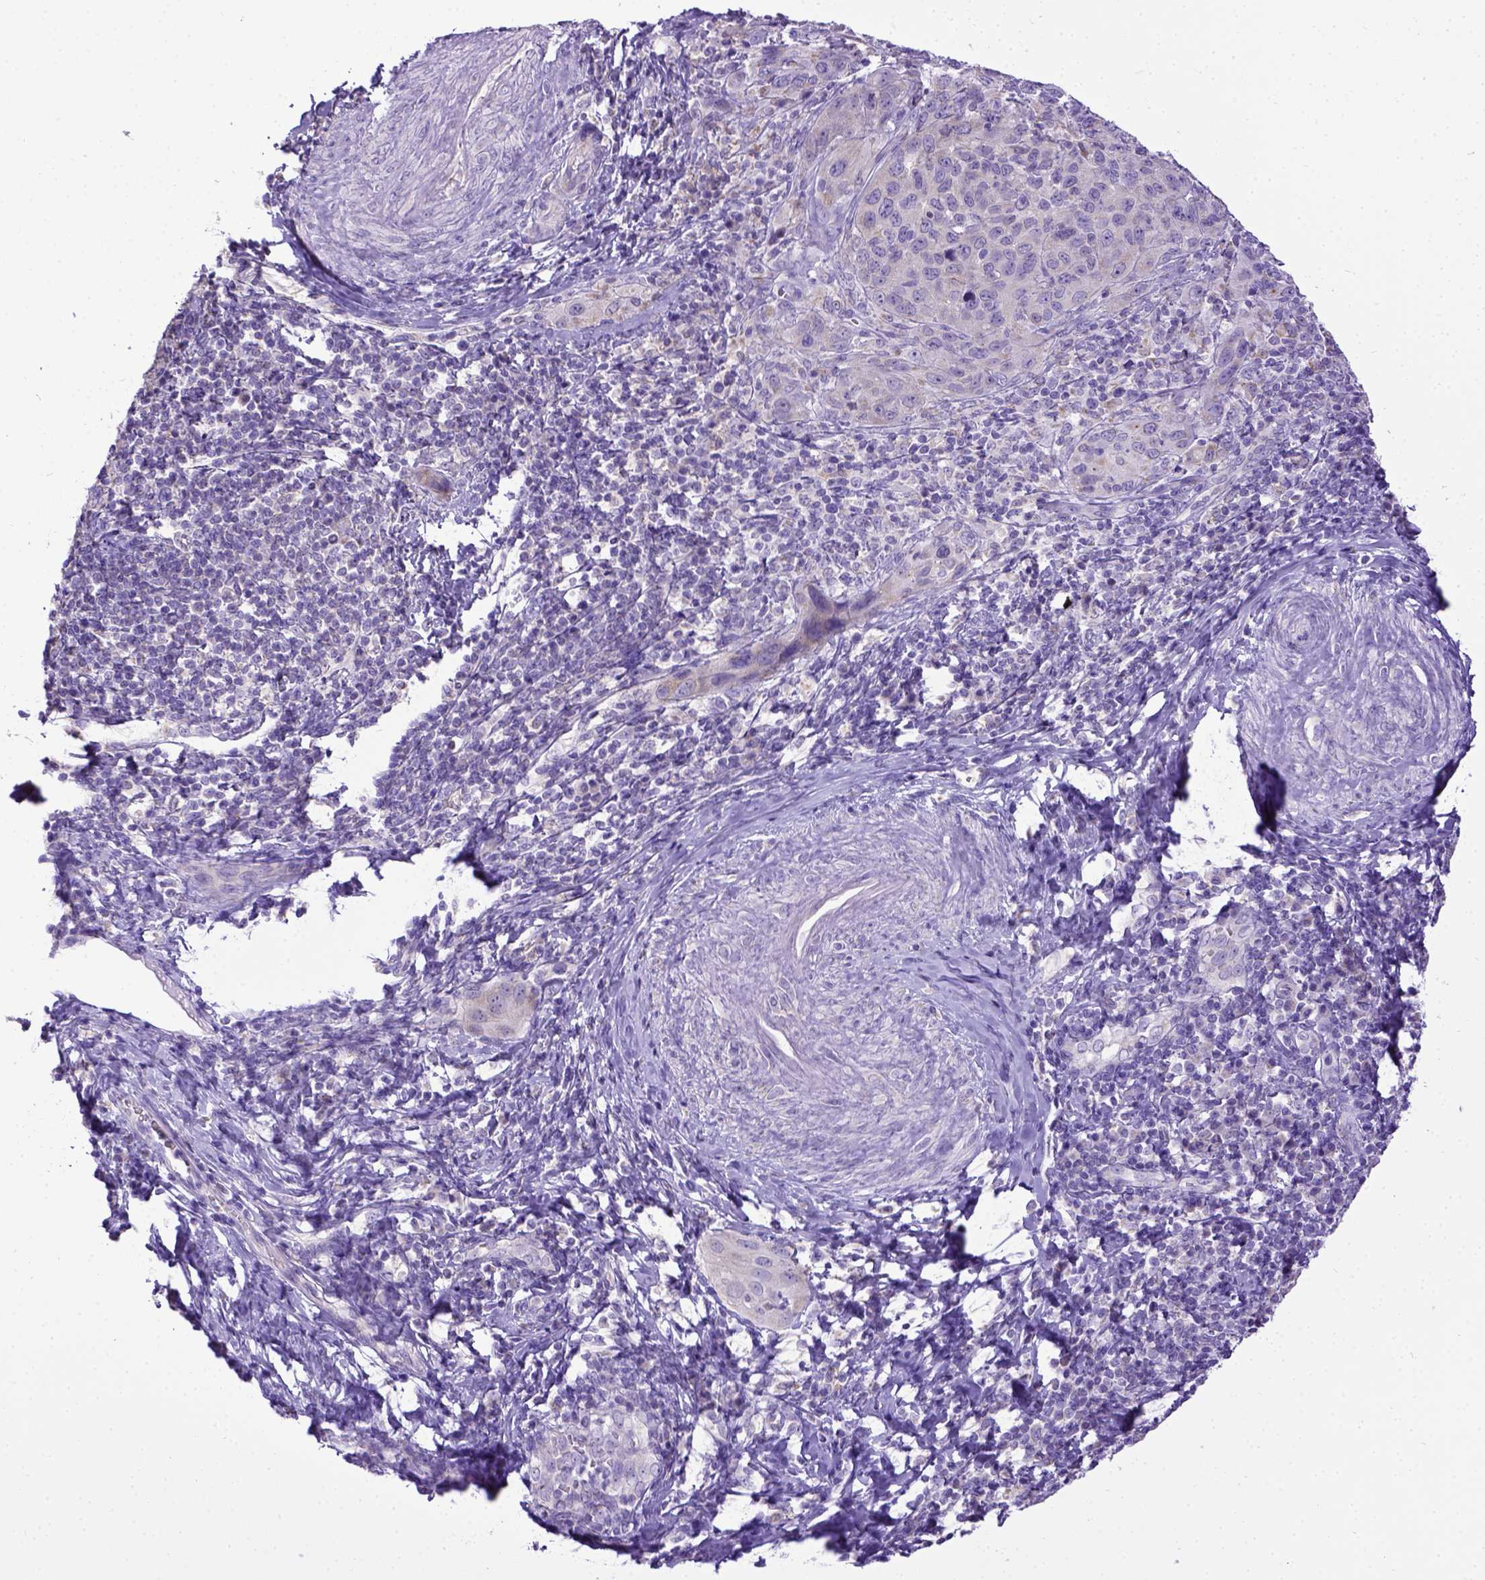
{"staining": {"intensity": "negative", "quantity": "none", "location": "none"}, "tissue": "cervical cancer", "cell_type": "Tumor cells", "image_type": "cancer", "snomed": [{"axis": "morphology", "description": "Normal tissue, NOS"}, {"axis": "morphology", "description": "Squamous cell carcinoma, NOS"}, {"axis": "topography", "description": "Cervix"}], "caption": "IHC histopathology image of neoplastic tissue: cervical cancer stained with DAB (3,3'-diaminobenzidine) shows no significant protein staining in tumor cells.", "gene": "SPEF1", "patient": {"sex": "female", "age": 51}}